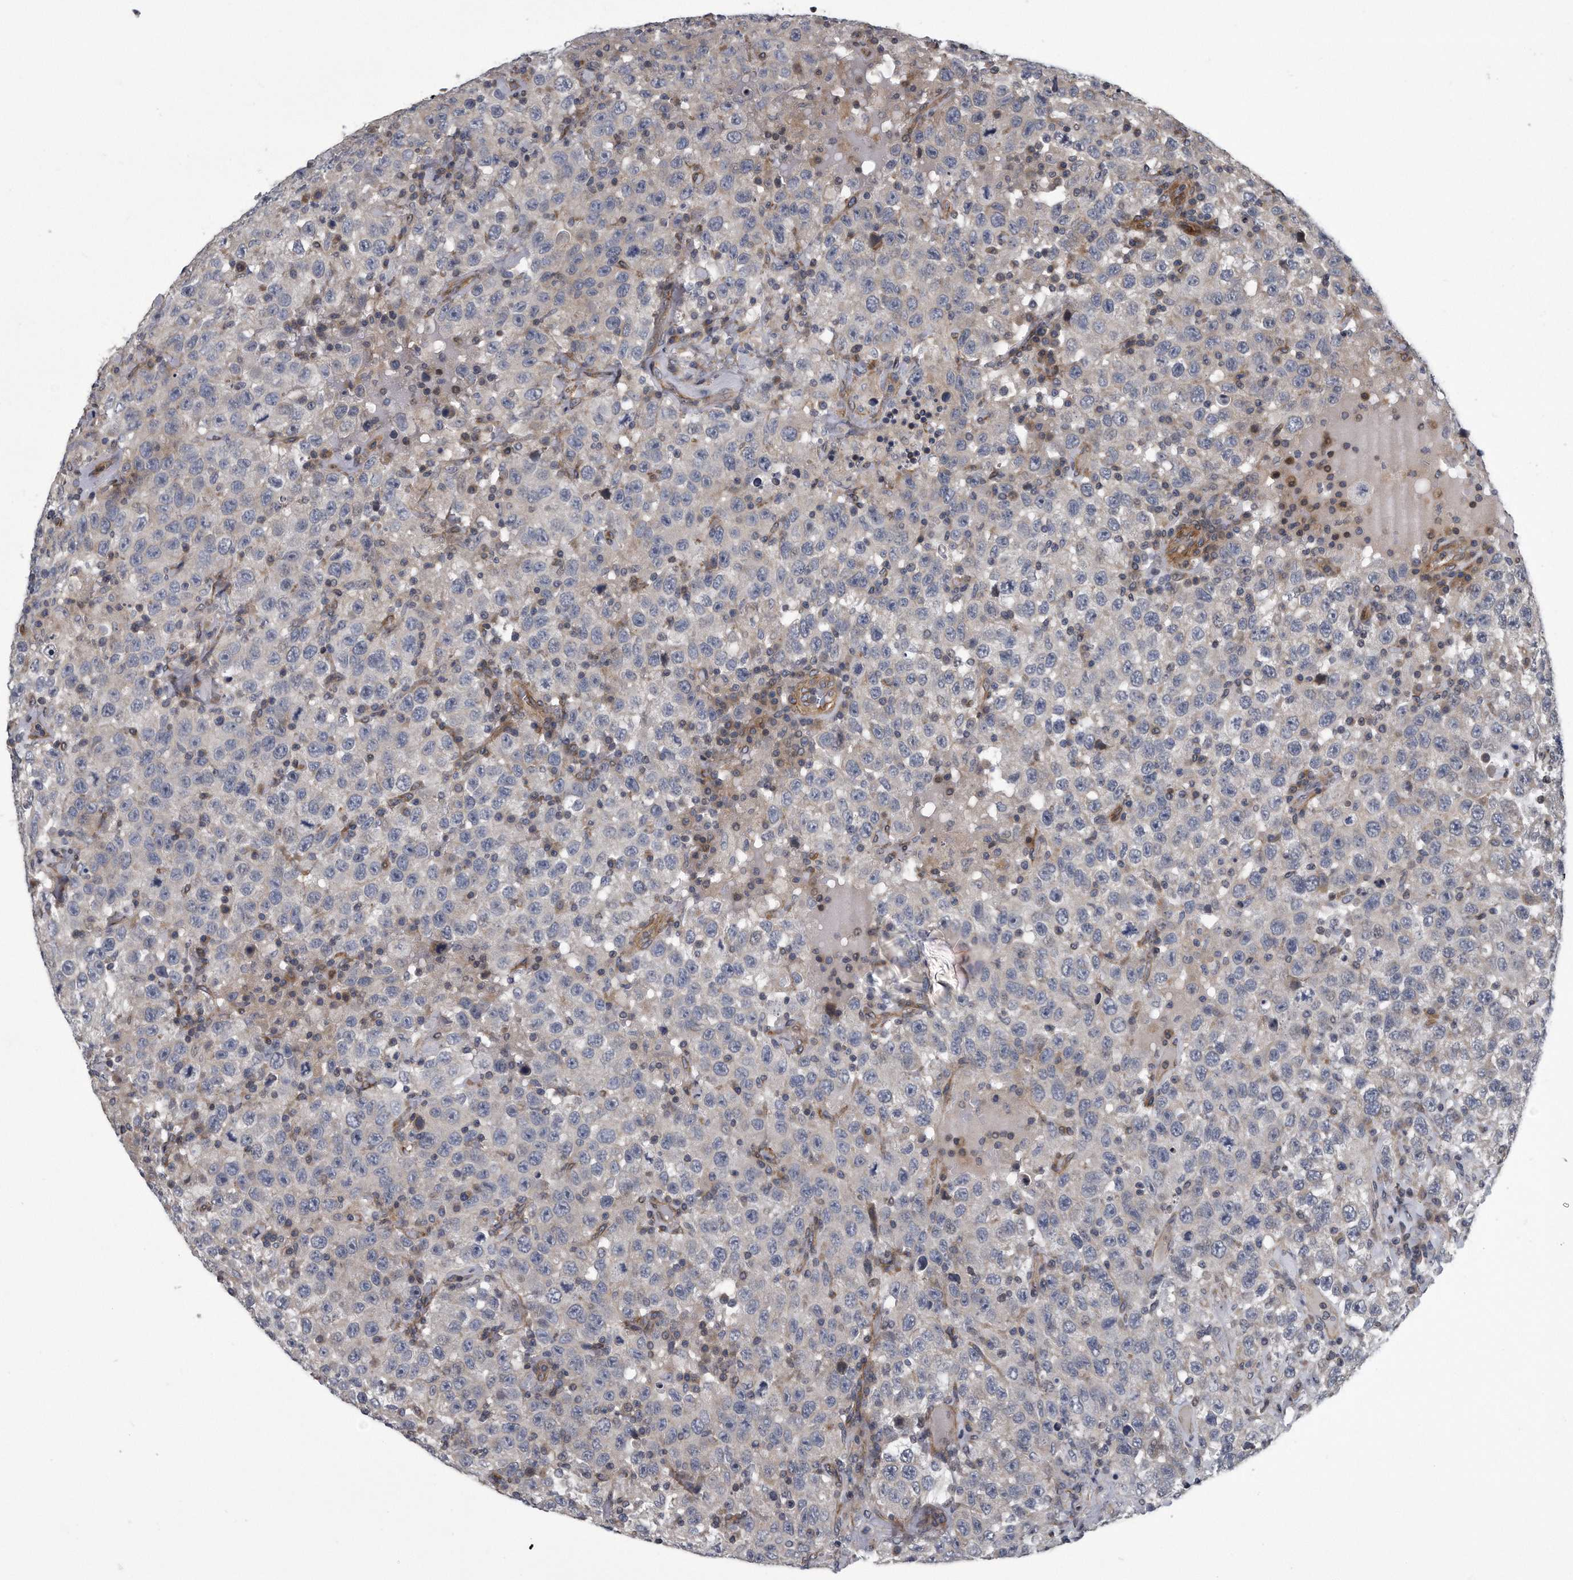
{"staining": {"intensity": "negative", "quantity": "none", "location": "none"}, "tissue": "testis cancer", "cell_type": "Tumor cells", "image_type": "cancer", "snomed": [{"axis": "morphology", "description": "Seminoma, NOS"}, {"axis": "topography", "description": "Testis"}], "caption": "Immunohistochemical staining of testis cancer exhibits no significant positivity in tumor cells.", "gene": "ARMCX1", "patient": {"sex": "male", "age": 41}}